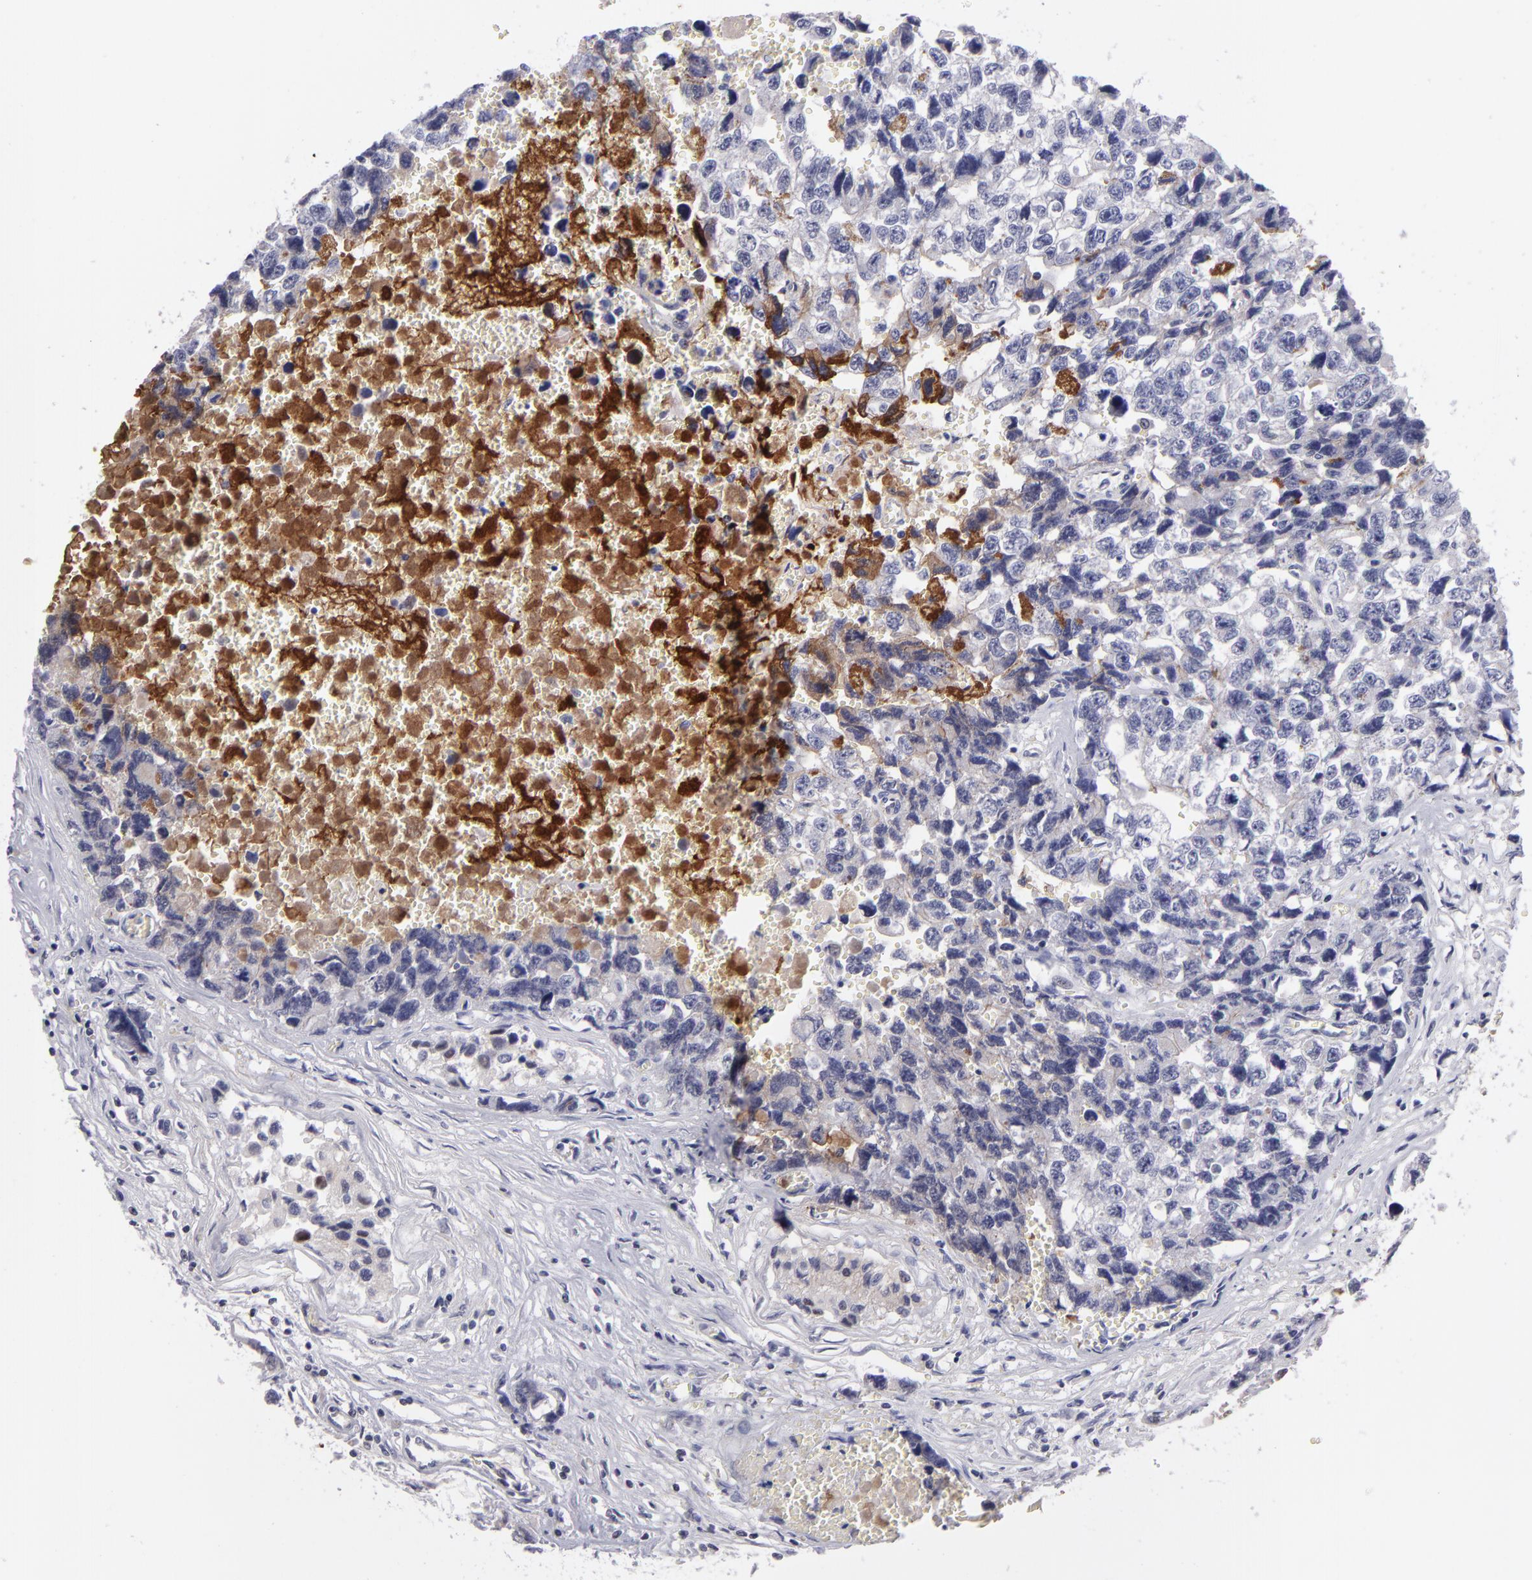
{"staining": {"intensity": "negative", "quantity": "none", "location": "none"}, "tissue": "testis cancer", "cell_type": "Tumor cells", "image_type": "cancer", "snomed": [{"axis": "morphology", "description": "Carcinoma, Embryonal, NOS"}, {"axis": "topography", "description": "Testis"}], "caption": "Testis embryonal carcinoma stained for a protein using immunohistochemistry (IHC) demonstrates no expression tumor cells.", "gene": "CTNNB1", "patient": {"sex": "male", "age": 31}}